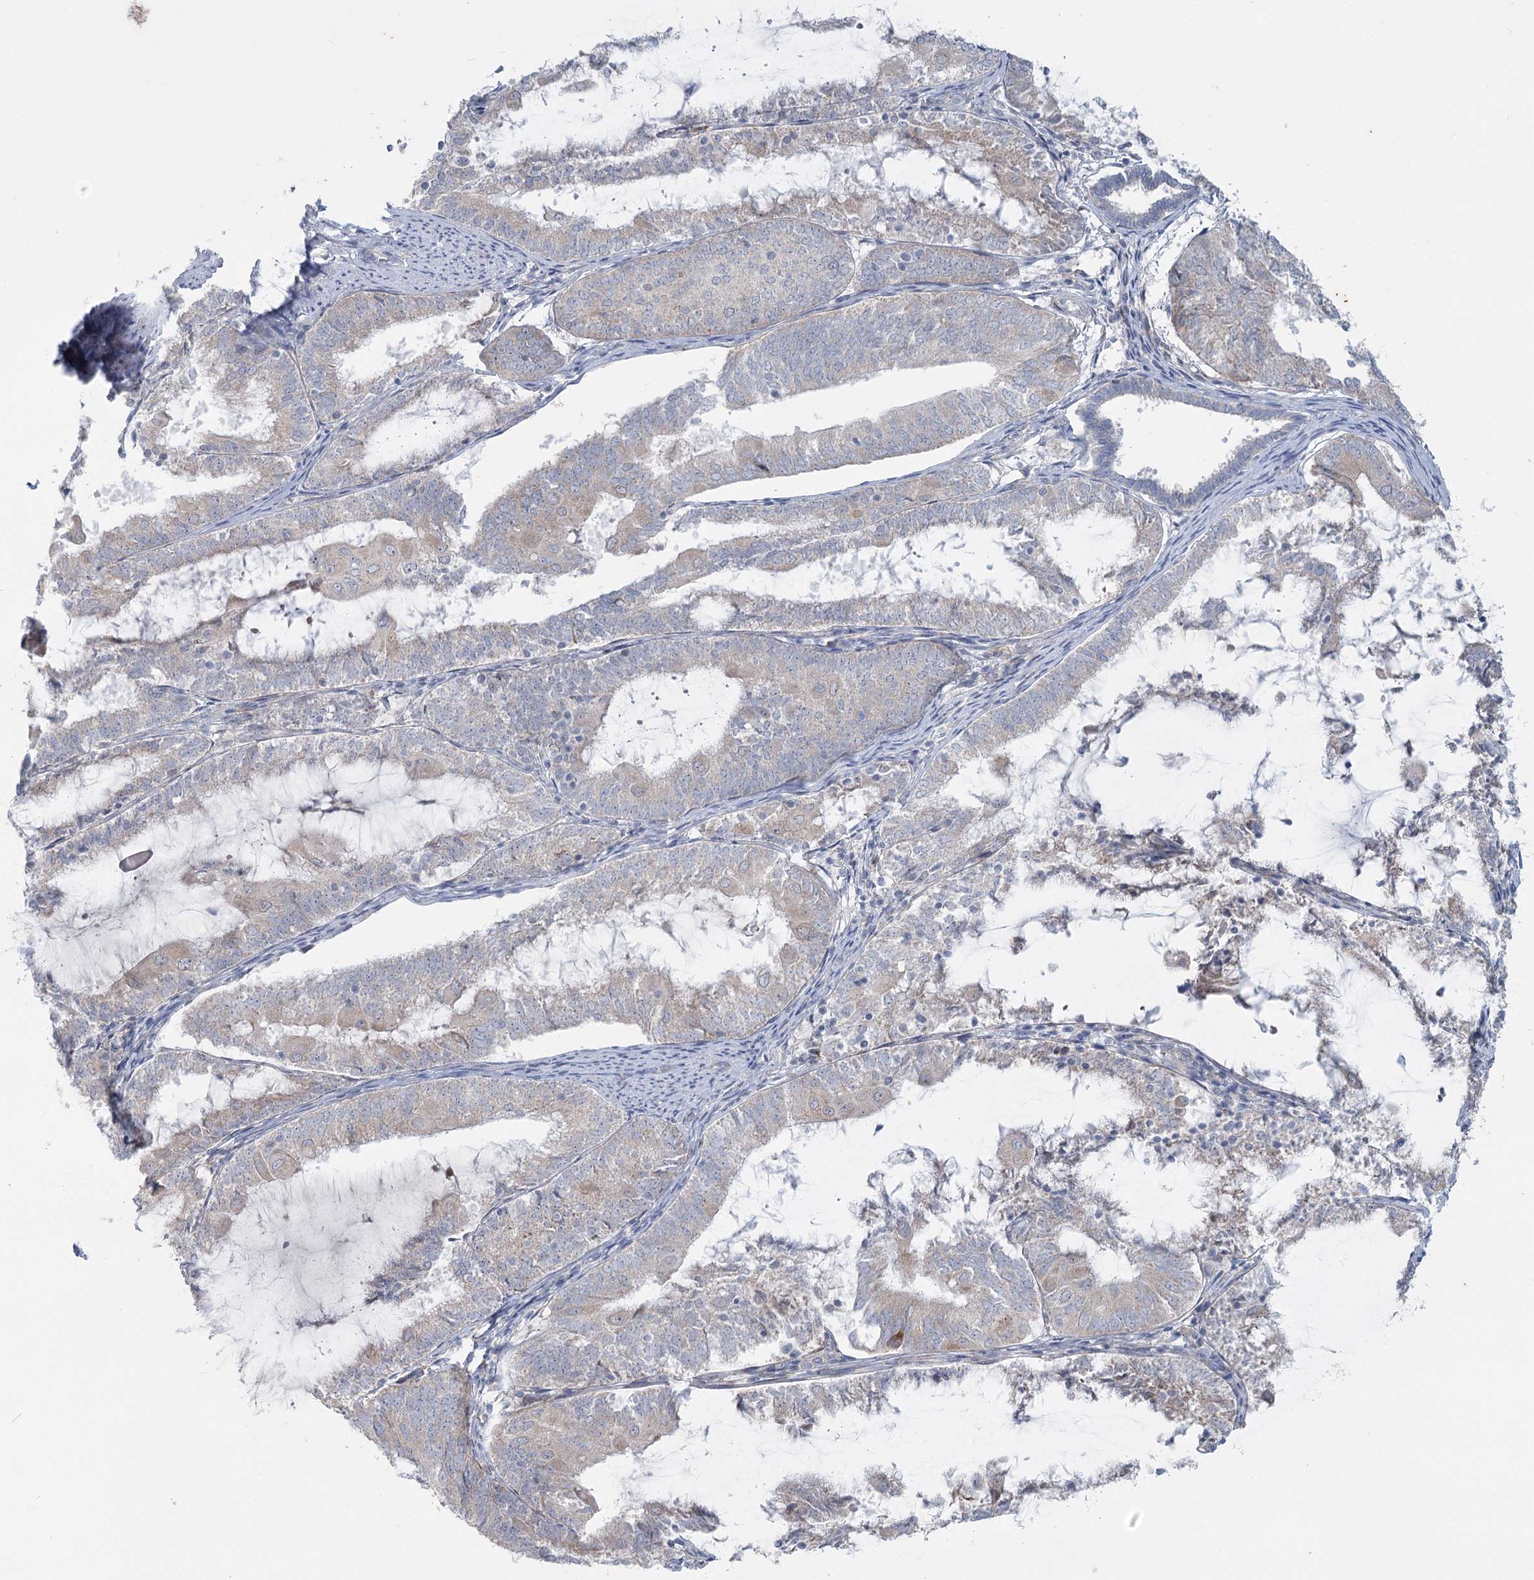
{"staining": {"intensity": "negative", "quantity": "none", "location": "none"}, "tissue": "endometrial cancer", "cell_type": "Tumor cells", "image_type": "cancer", "snomed": [{"axis": "morphology", "description": "Adenocarcinoma, NOS"}, {"axis": "topography", "description": "Endometrium"}], "caption": "Immunohistochemistry (IHC) image of neoplastic tissue: adenocarcinoma (endometrial) stained with DAB (3,3'-diaminobenzidine) demonstrates no significant protein expression in tumor cells.", "gene": "PLA2G12A", "patient": {"sex": "female", "age": 81}}